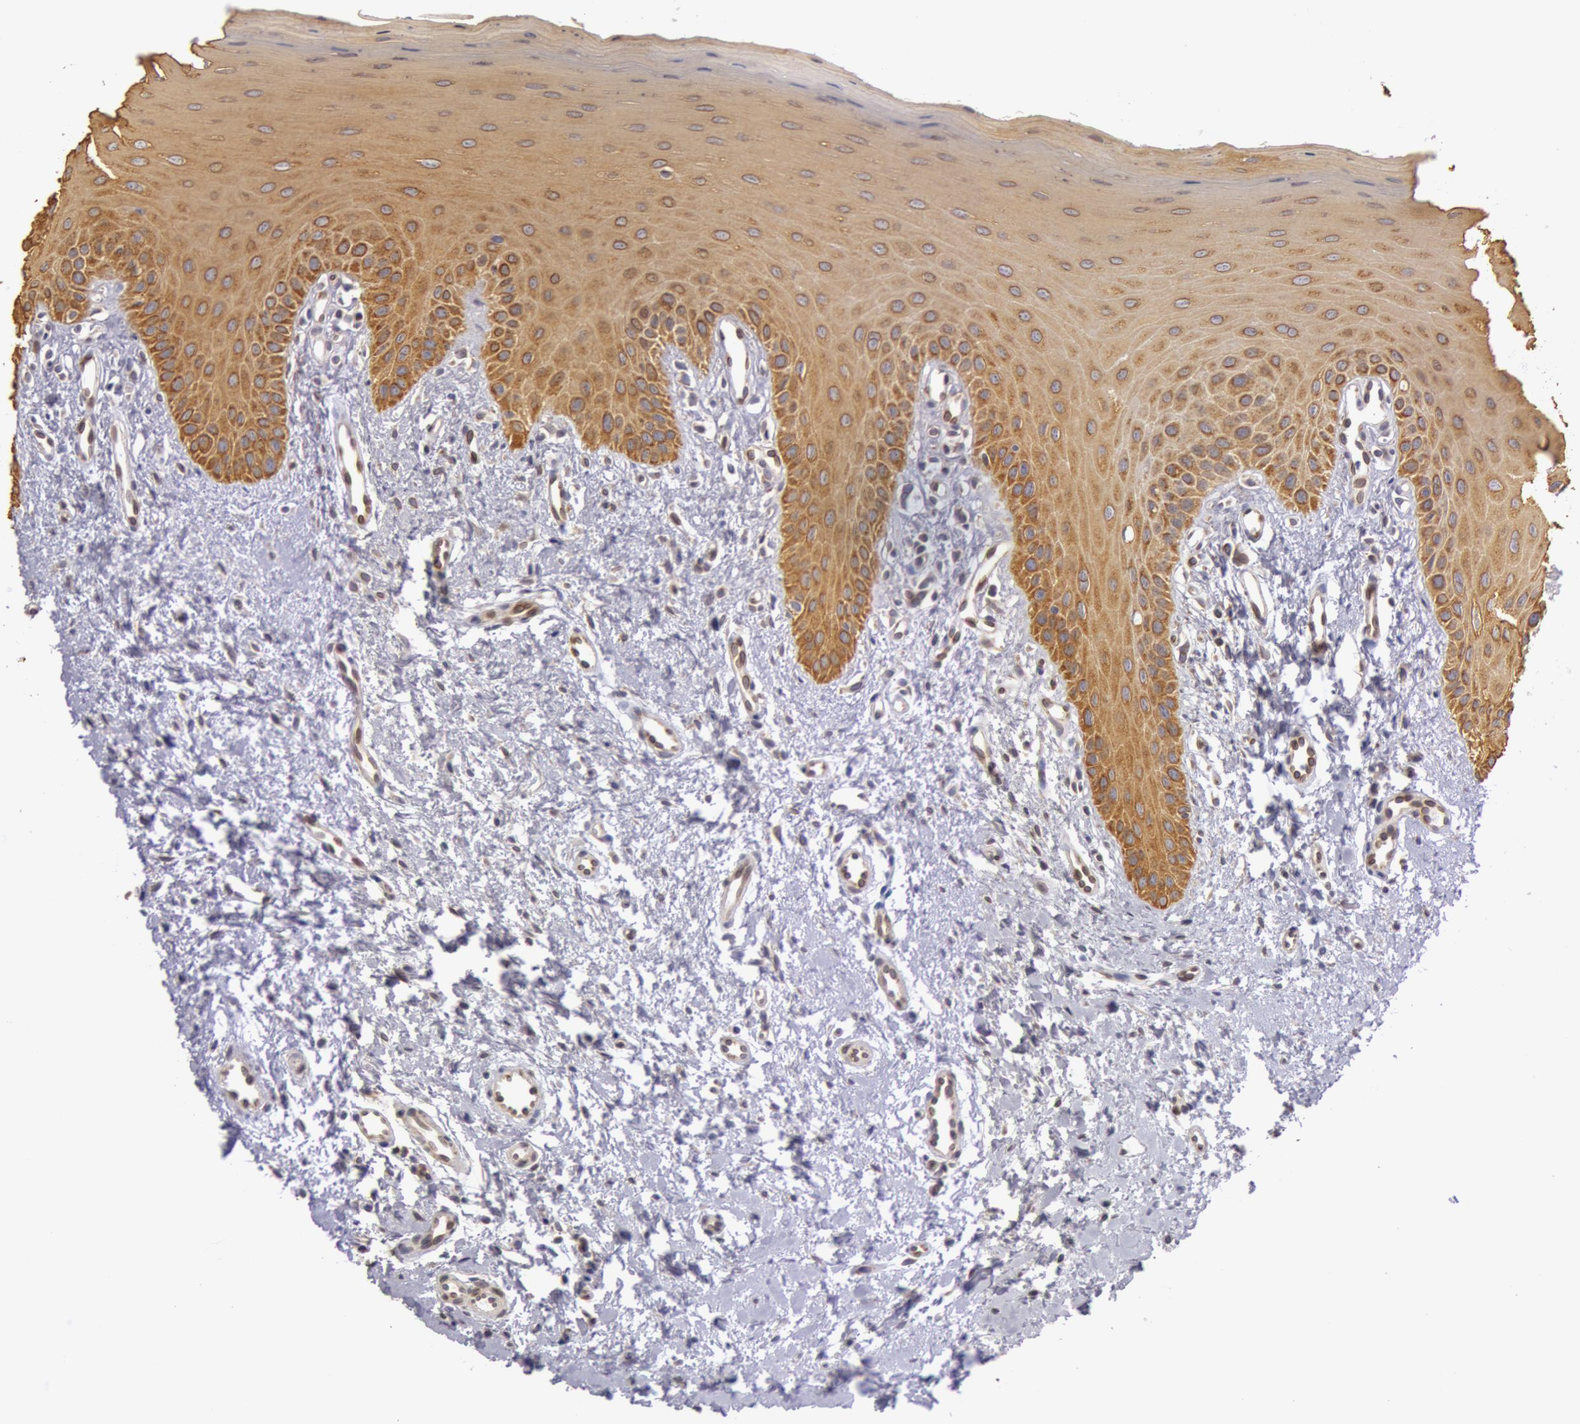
{"staining": {"intensity": "strong", "quantity": ">75%", "location": "cytoplasmic/membranous"}, "tissue": "oral mucosa", "cell_type": "Squamous epithelial cells", "image_type": "normal", "snomed": [{"axis": "morphology", "description": "Normal tissue, NOS"}, {"axis": "topography", "description": "Oral tissue"}], "caption": "Oral mucosa stained with DAB immunohistochemistry displays high levels of strong cytoplasmic/membranous positivity in approximately >75% of squamous epithelial cells. Using DAB (3,3'-diaminobenzidine) (brown) and hematoxylin (blue) stains, captured at high magnification using brightfield microscopy.", "gene": "KRT18", "patient": {"sex": "female", "age": 23}}